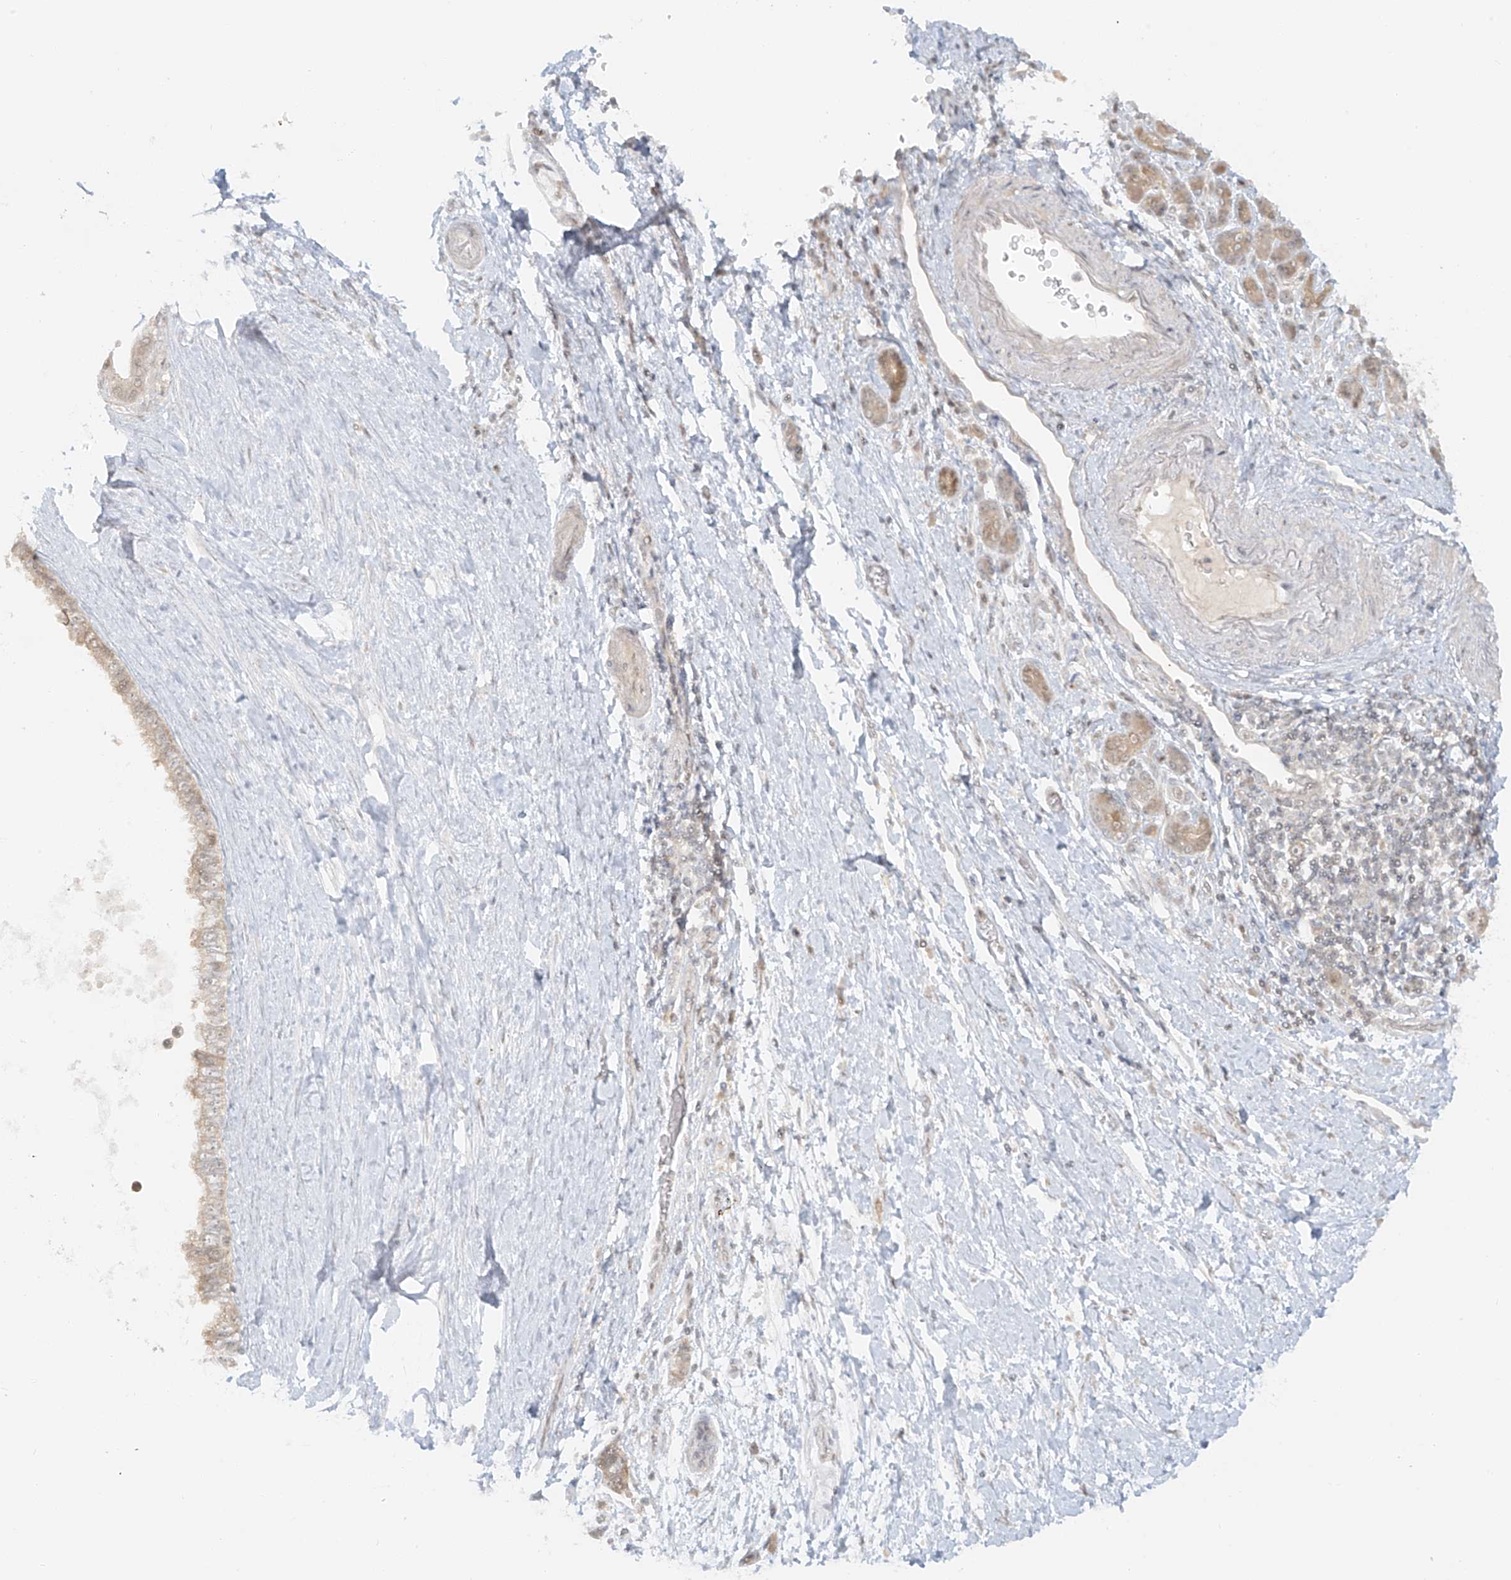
{"staining": {"intensity": "weak", "quantity": "25%-75%", "location": "cytoplasmic/membranous"}, "tissue": "pancreatic cancer", "cell_type": "Tumor cells", "image_type": "cancer", "snomed": [{"axis": "morphology", "description": "Adenocarcinoma, NOS"}, {"axis": "topography", "description": "Pancreas"}], "caption": "Pancreatic cancer stained with a brown dye exhibits weak cytoplasmic/membranous positive staining in approximately 25%-75% of tumor cells.", "gene": "MIPEP", "patient": {"sex": "female", "age": 72}}